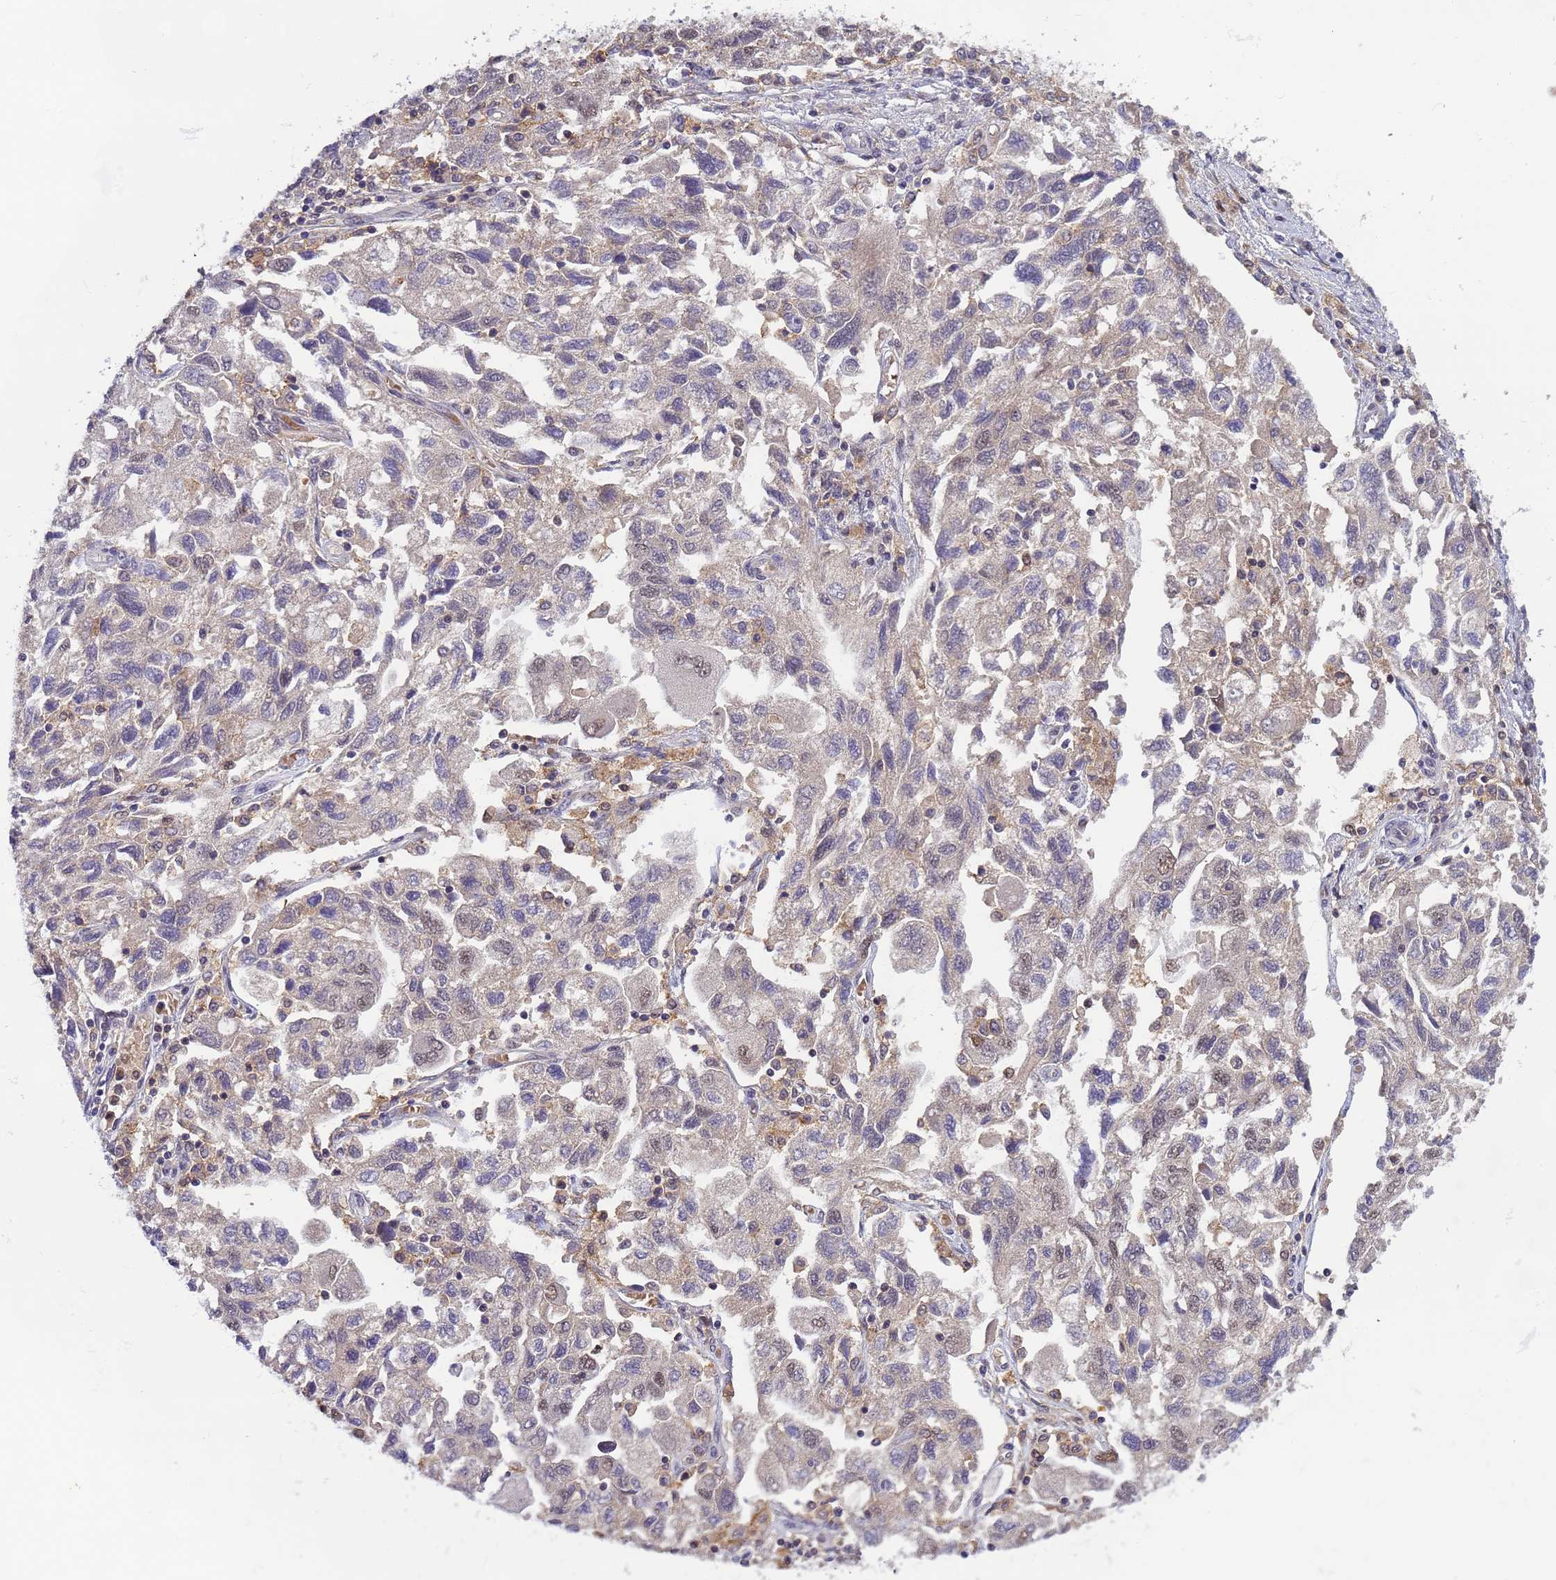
{"staining": {"intensity": "moderate", "quantity": "<25%", "location": "nuclear"}, "tissue": "ovarian cancer", "cell_type": "Tumor cells", "image_type": "cancer", "snomed": [{"axis": "morphology", "description": "Carcinoma, NOS"}, {"axis": "morphology", "description": "Cystadenocarcinoma, serous, NOS"}, {"axis": "topography", "description": "Ovary"}], "caption": "Immunohistochemical staining of ovarian carcinoma reveals low levels of moderate nuclear expression in about <25% of tumor cells.", "gene": "CD53", "patient": {"sex": "female", "age": 69}}